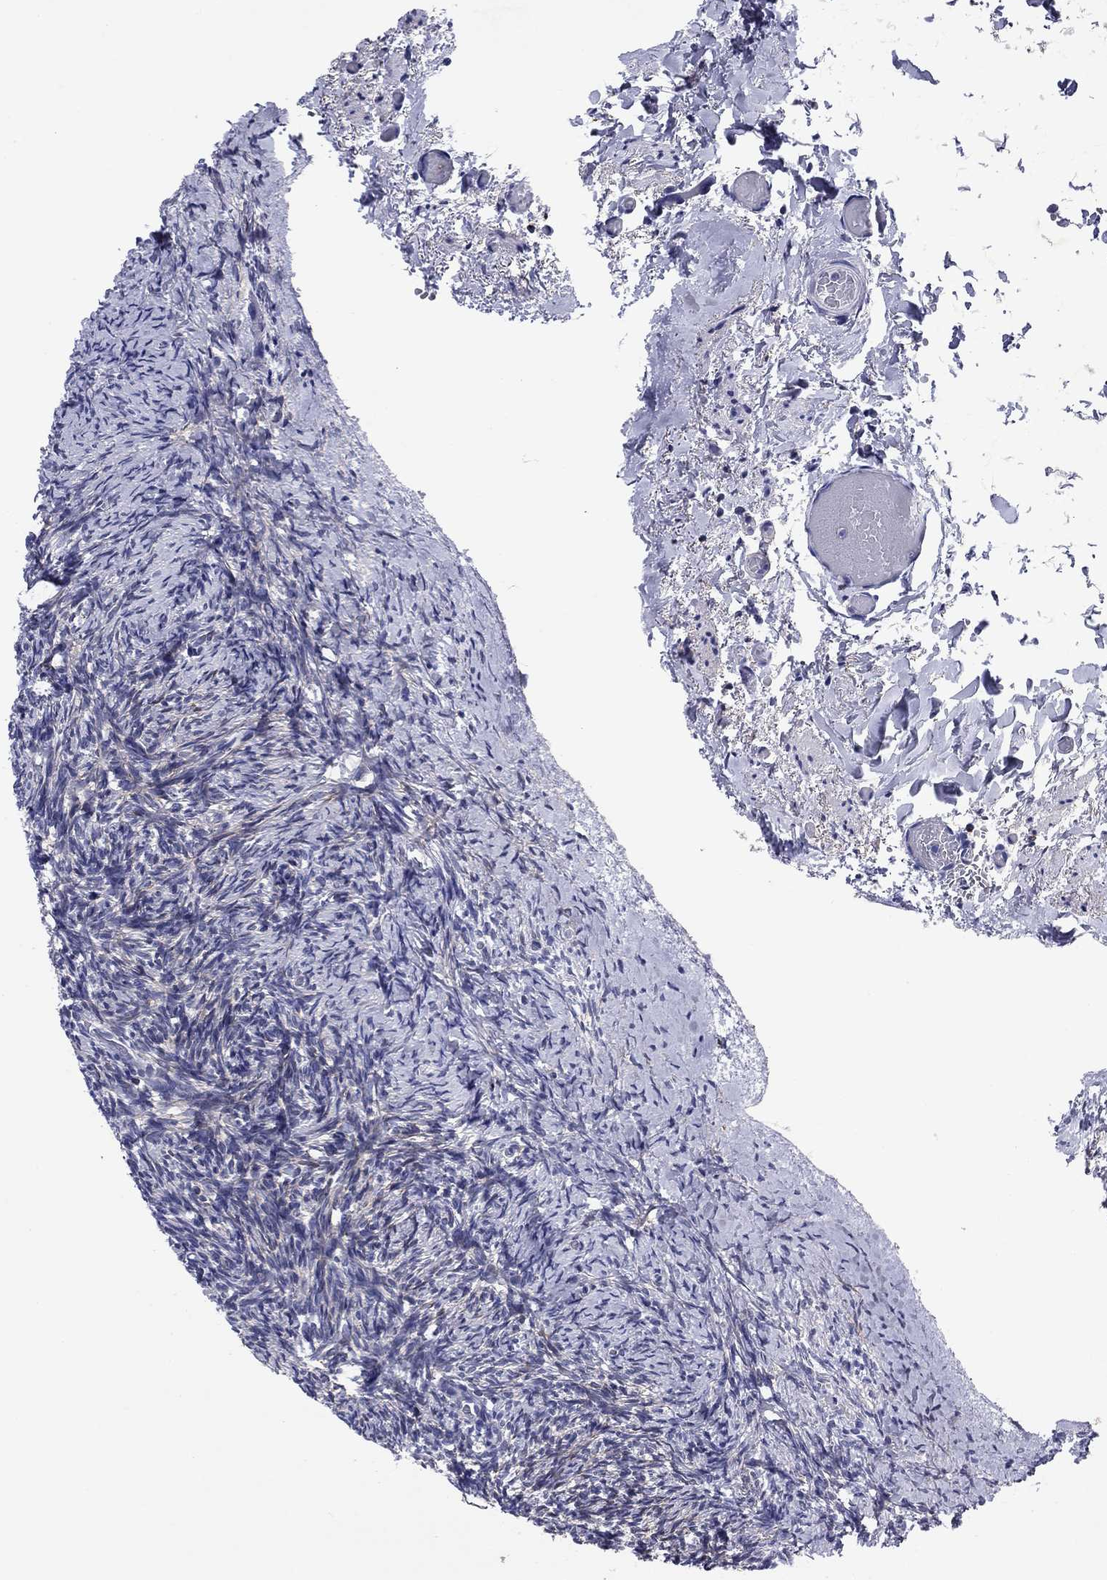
{"staining": {"intensity": "negative", "quantity": "none", "location": "none"}, "tissue": "ovary", "cell_type": "Follicle cells", "image_type": "normal", "snomed": [{"axis": "morphology", "description": "Normal tissue, NOS"}, {"axis": "topography", "description": "Ovary"}], "caption": "Immunohistochemistry (IHC) histopathology image of benign human ovary stained for a protein (brown), which reveals no expression in follicle cells. (DAB (3,3'-diaminobenzidine) IHC with hematoxylin counter stain).", "gene": "GZMK", "patient": {"sex": "female", "age": 39}}